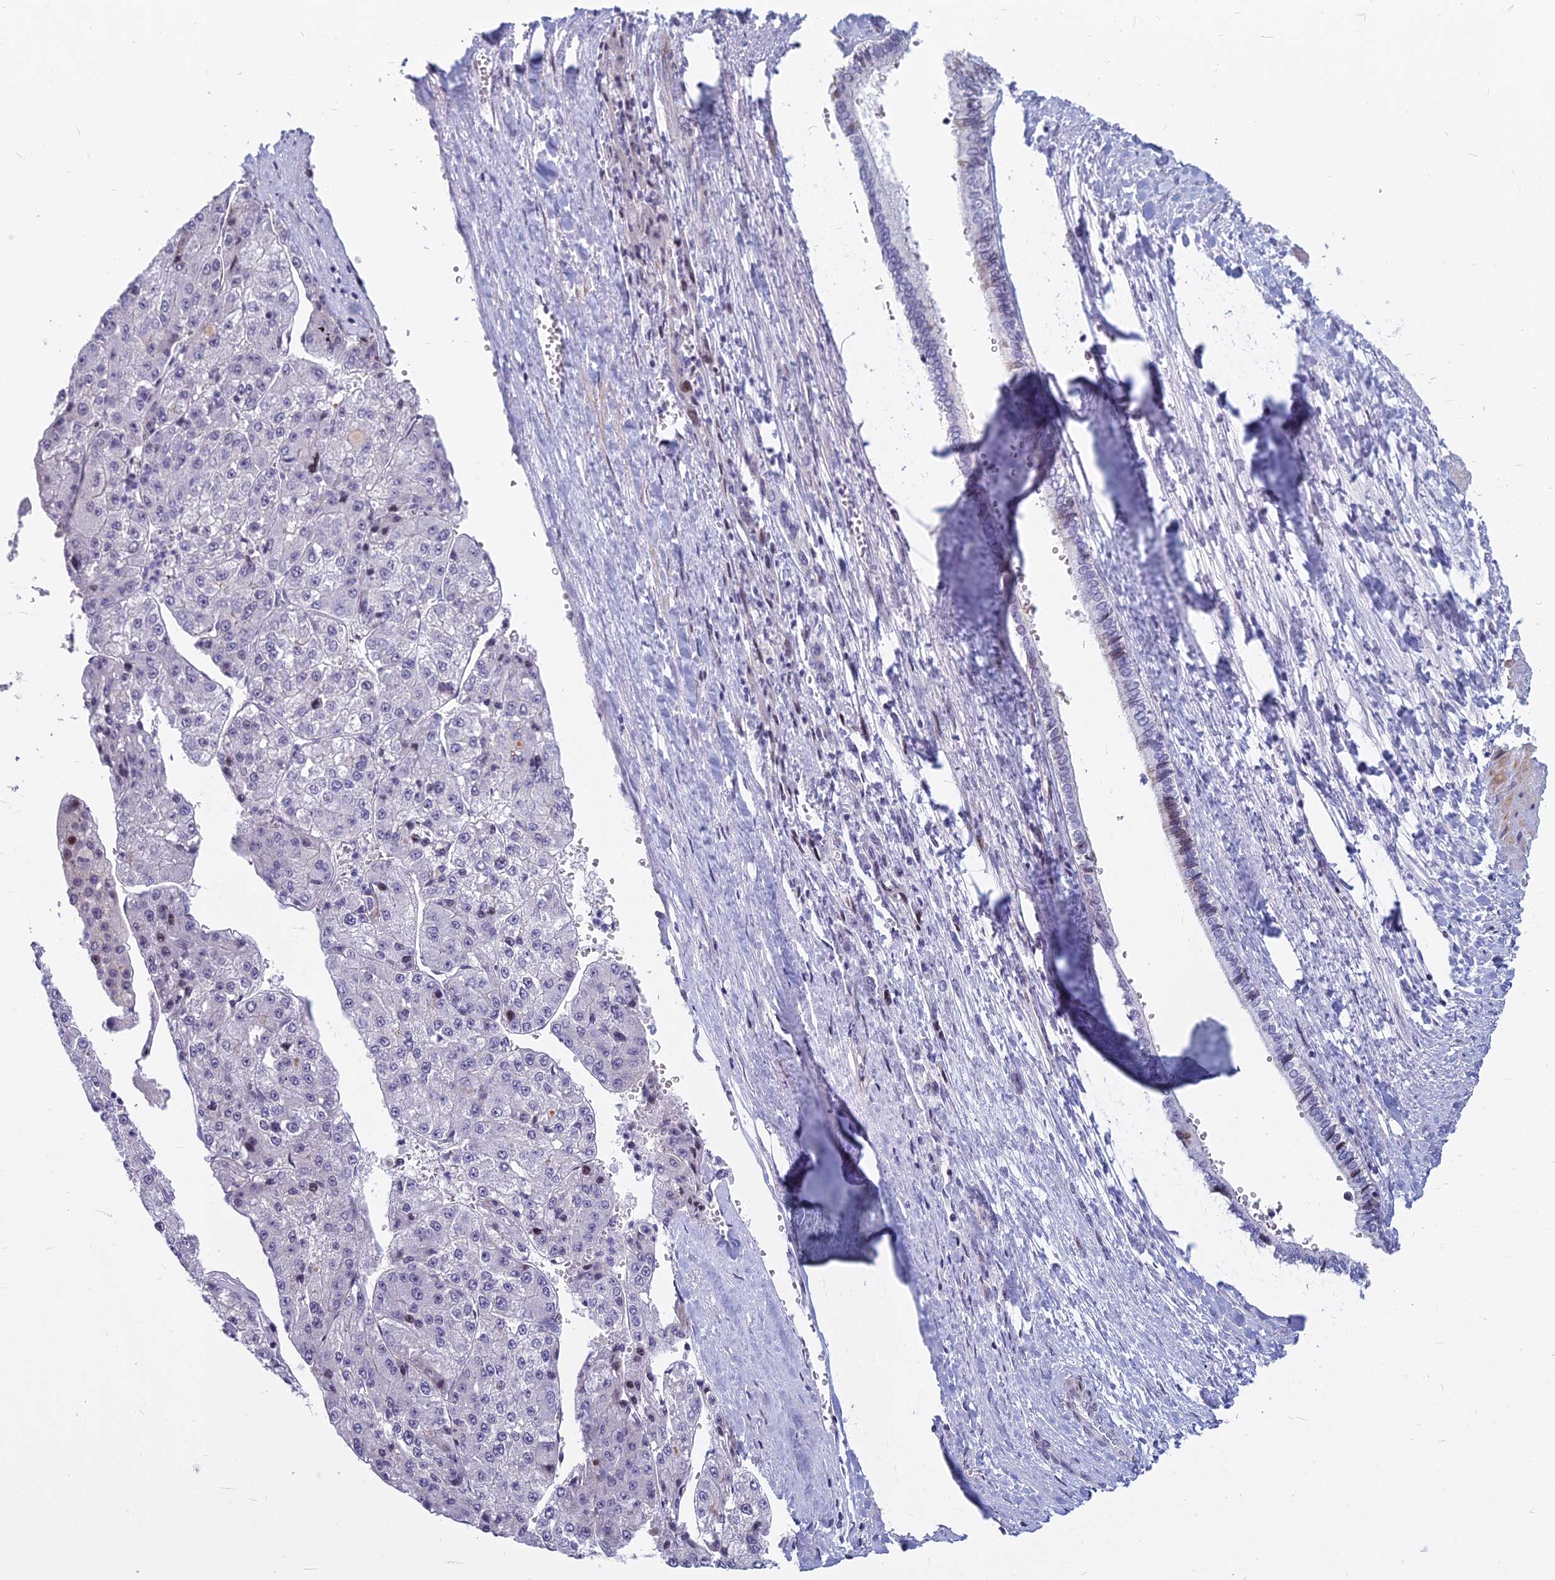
{"staining": {"intensity": "negative", "quantity": "none", "location": "none"}, "tissue": "liver cancer", "cell_type": "Tumor cells", "image_type": "cancer", "snomed": [{"axis": "morphology", "description": "Carcinoma, Hepatocellular, NOS"}, {"axis": "topography", "description": "Liver"}], "caption": "An immunohistochemistry (IHC) image of liver cancer is shown. There is no staining in tumor cells of liver cancer.", "gene": "MYBPC2", "patient": {"sex": "female", "age": 73}}